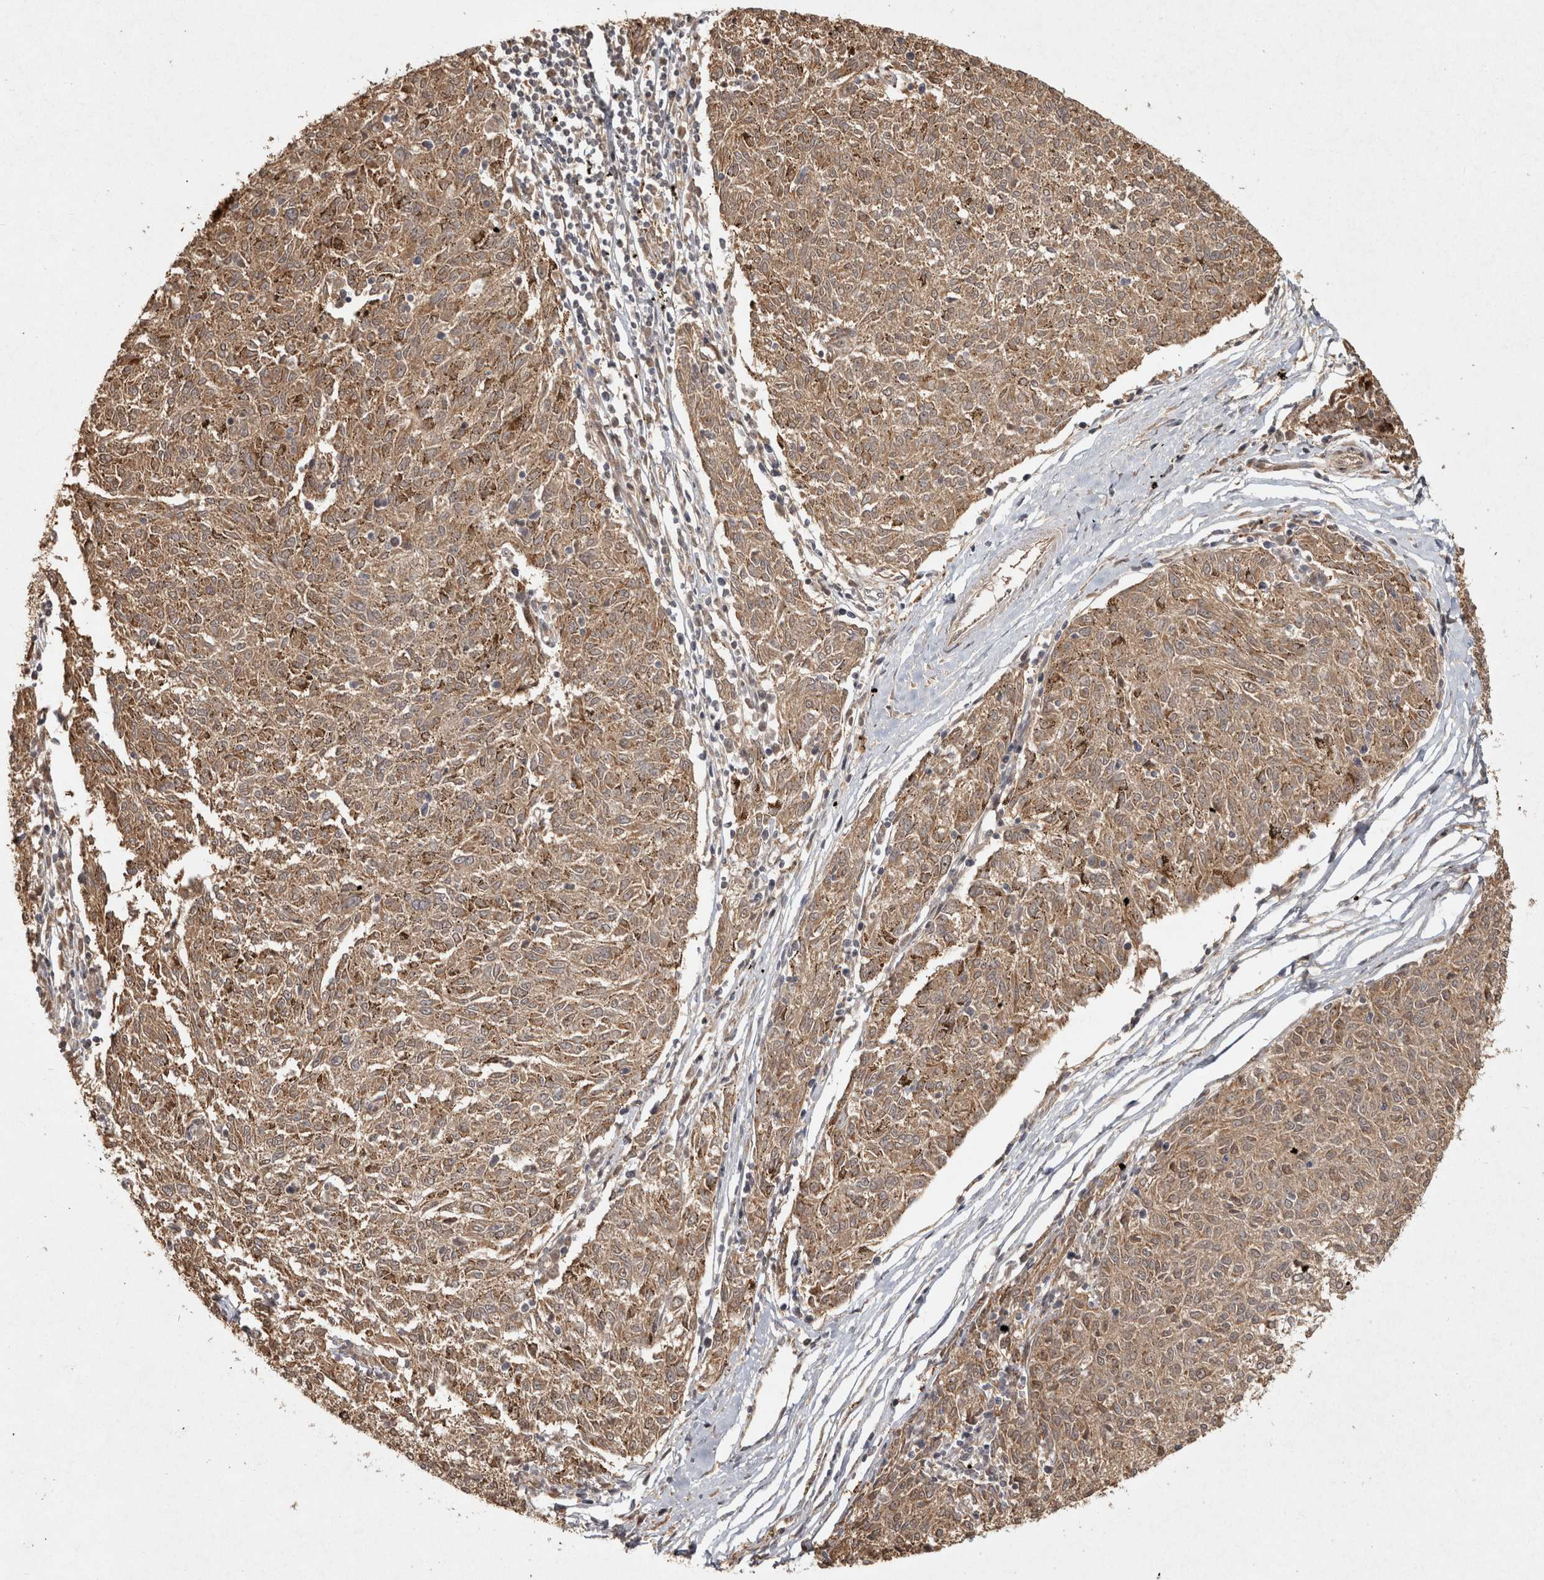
{"staining": {"intensity": "weak", "quantity": ">75%", "location": "cytoplasmic/membranous"}, "tissue": "melanoma", "cell_type": "Tumor cells", "image_type": "cancer", "snomed": [{"axis": "morphology", "description": "Malignant melanoma, NOS"}, {"axis": "topography", "description": "Skin"}], "caption": "Protein analysis of melanoma tissue displays weak cytoplasmic/membranous expression in about >75% of tumor cells. Nuclei are stained in blue.", "gene": "CAMSAP2", "patient": {"sex": "female", "age": 72}}